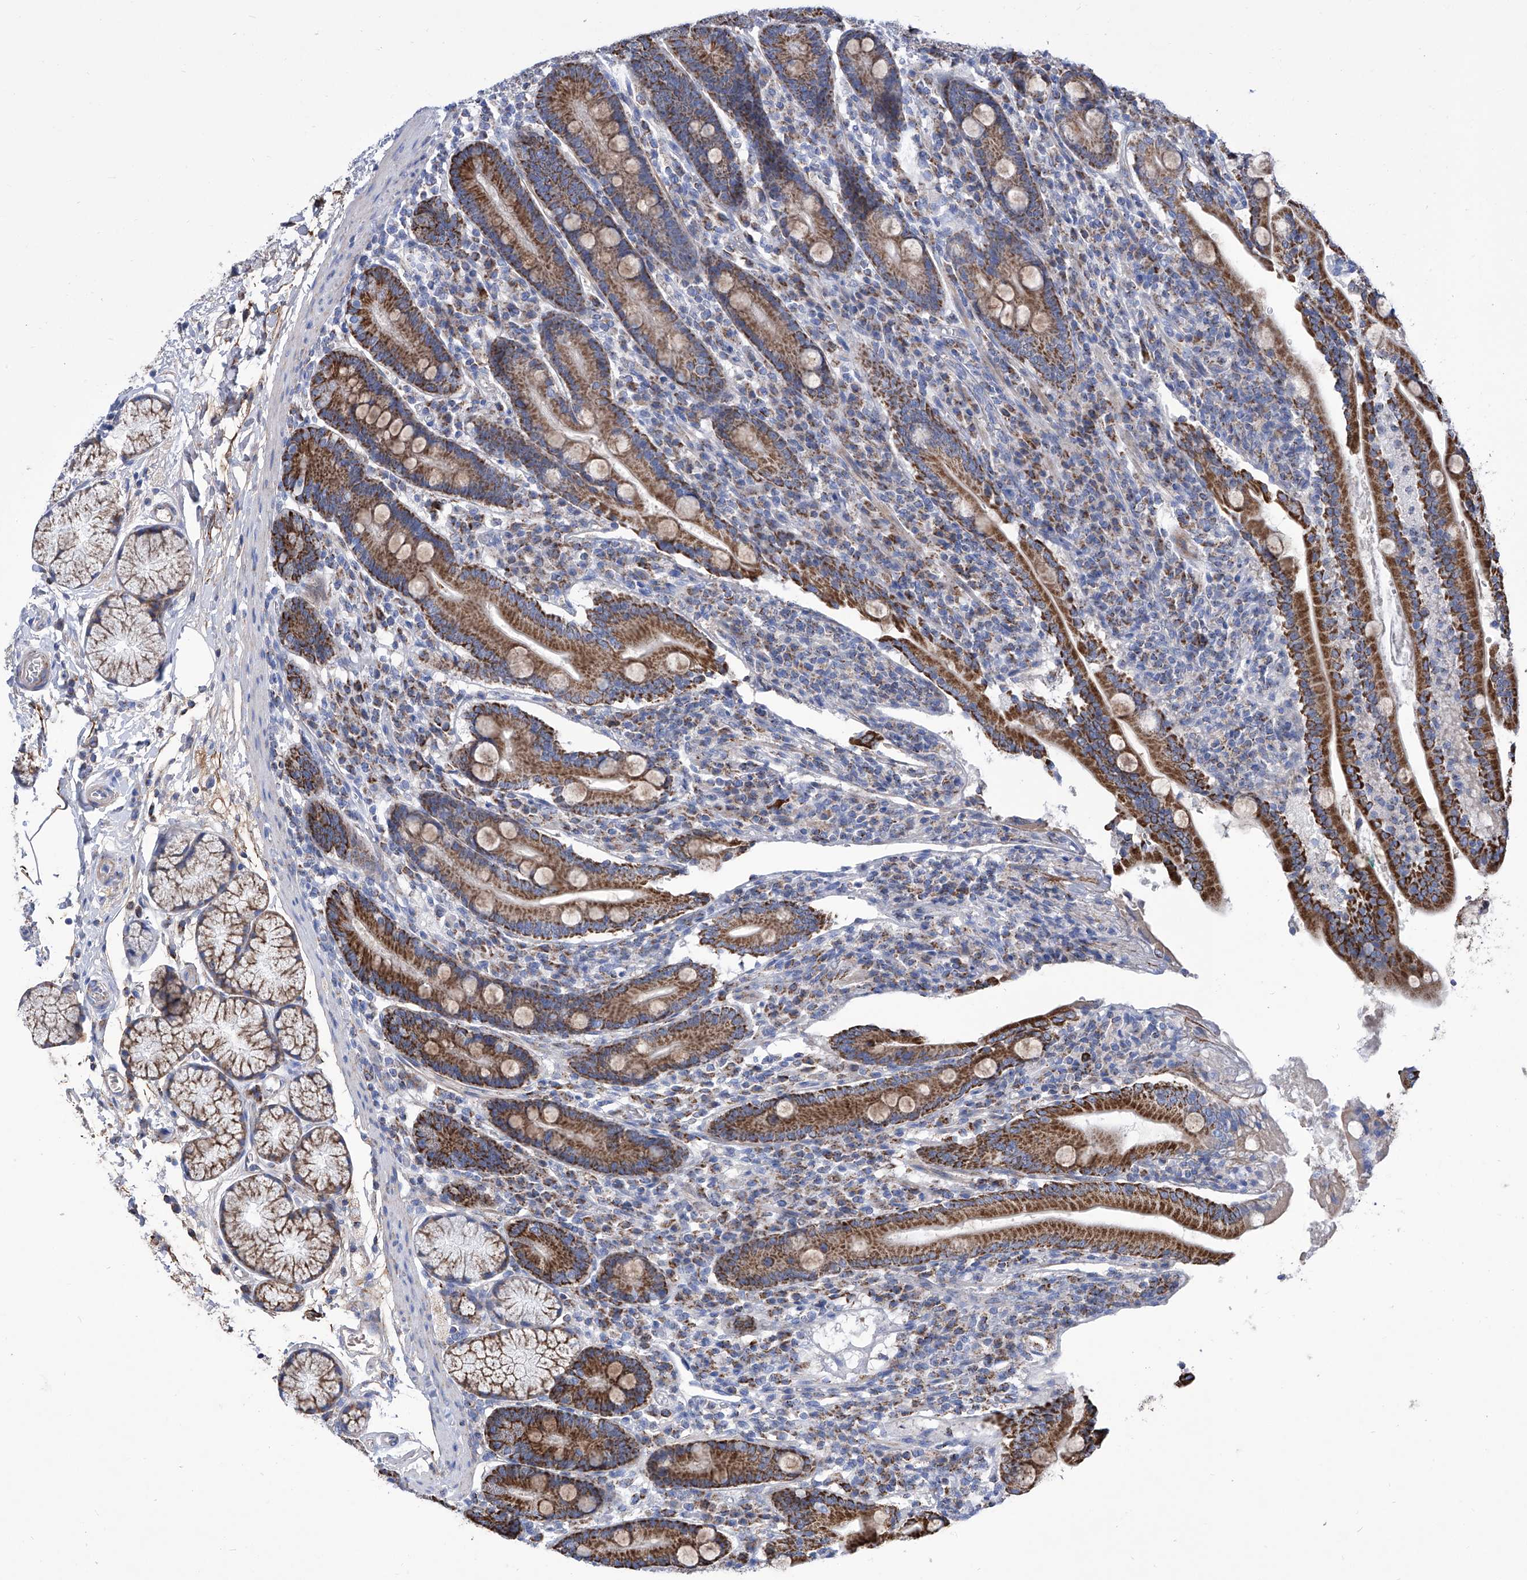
{"staining": {"intensity": "strong", "quantity": ">75%", "location": "cytoplasmic/membranous"}, "tissue": "duodenum", "cell_type": "Glandular cells", "image_type": "normal", "snomed": [{"axis": "morphology", "description": "Normal tissue, NOS"}, {"axis": "topography", "description": "Duodenum"}], "caption": "Protein analysis of benign duodenum exhibits strong cytoplasmic/membranous staining in approximately >75% of glandular cells.", "gene": "SRBD1", "patient": {"sex": "male", "age": 35}}